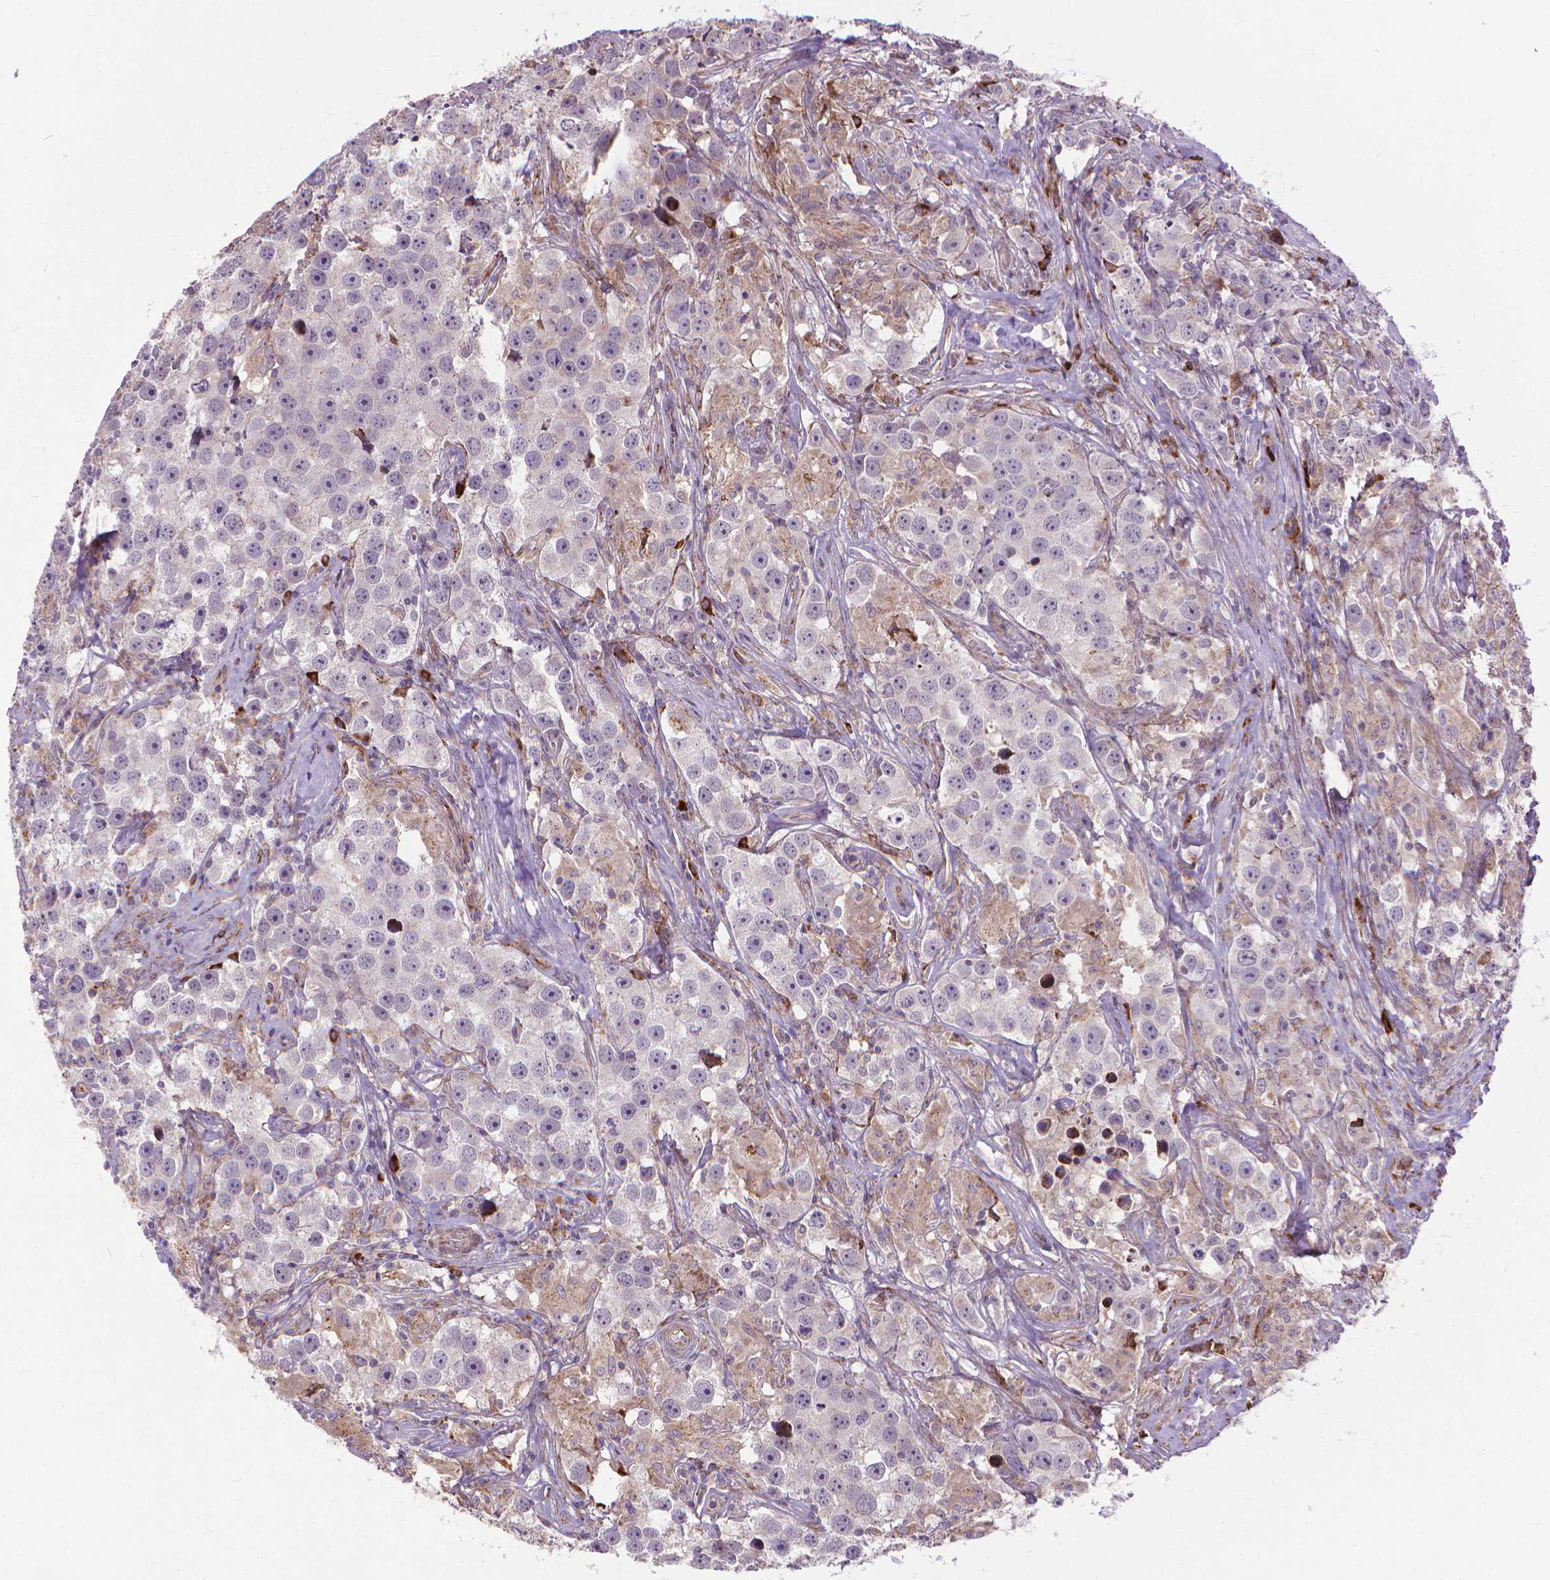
{"staining": {"intensity": "negative", "quantity": "none", "location": "none"}, "tissue": "testis cancer", "cell_type": "Tumor cells", "image_type": "cancer", "snomed": [{"axis": "morphology", "description": "Seminoma, NOS"}, {"axis": "topography", "description": "Testis"}], "caption": "Tumor cells show no significant protein positivity in testis cancer (seminoma).", "gene": "MYH14", "patient": {"sex": "male", "age": 49}}